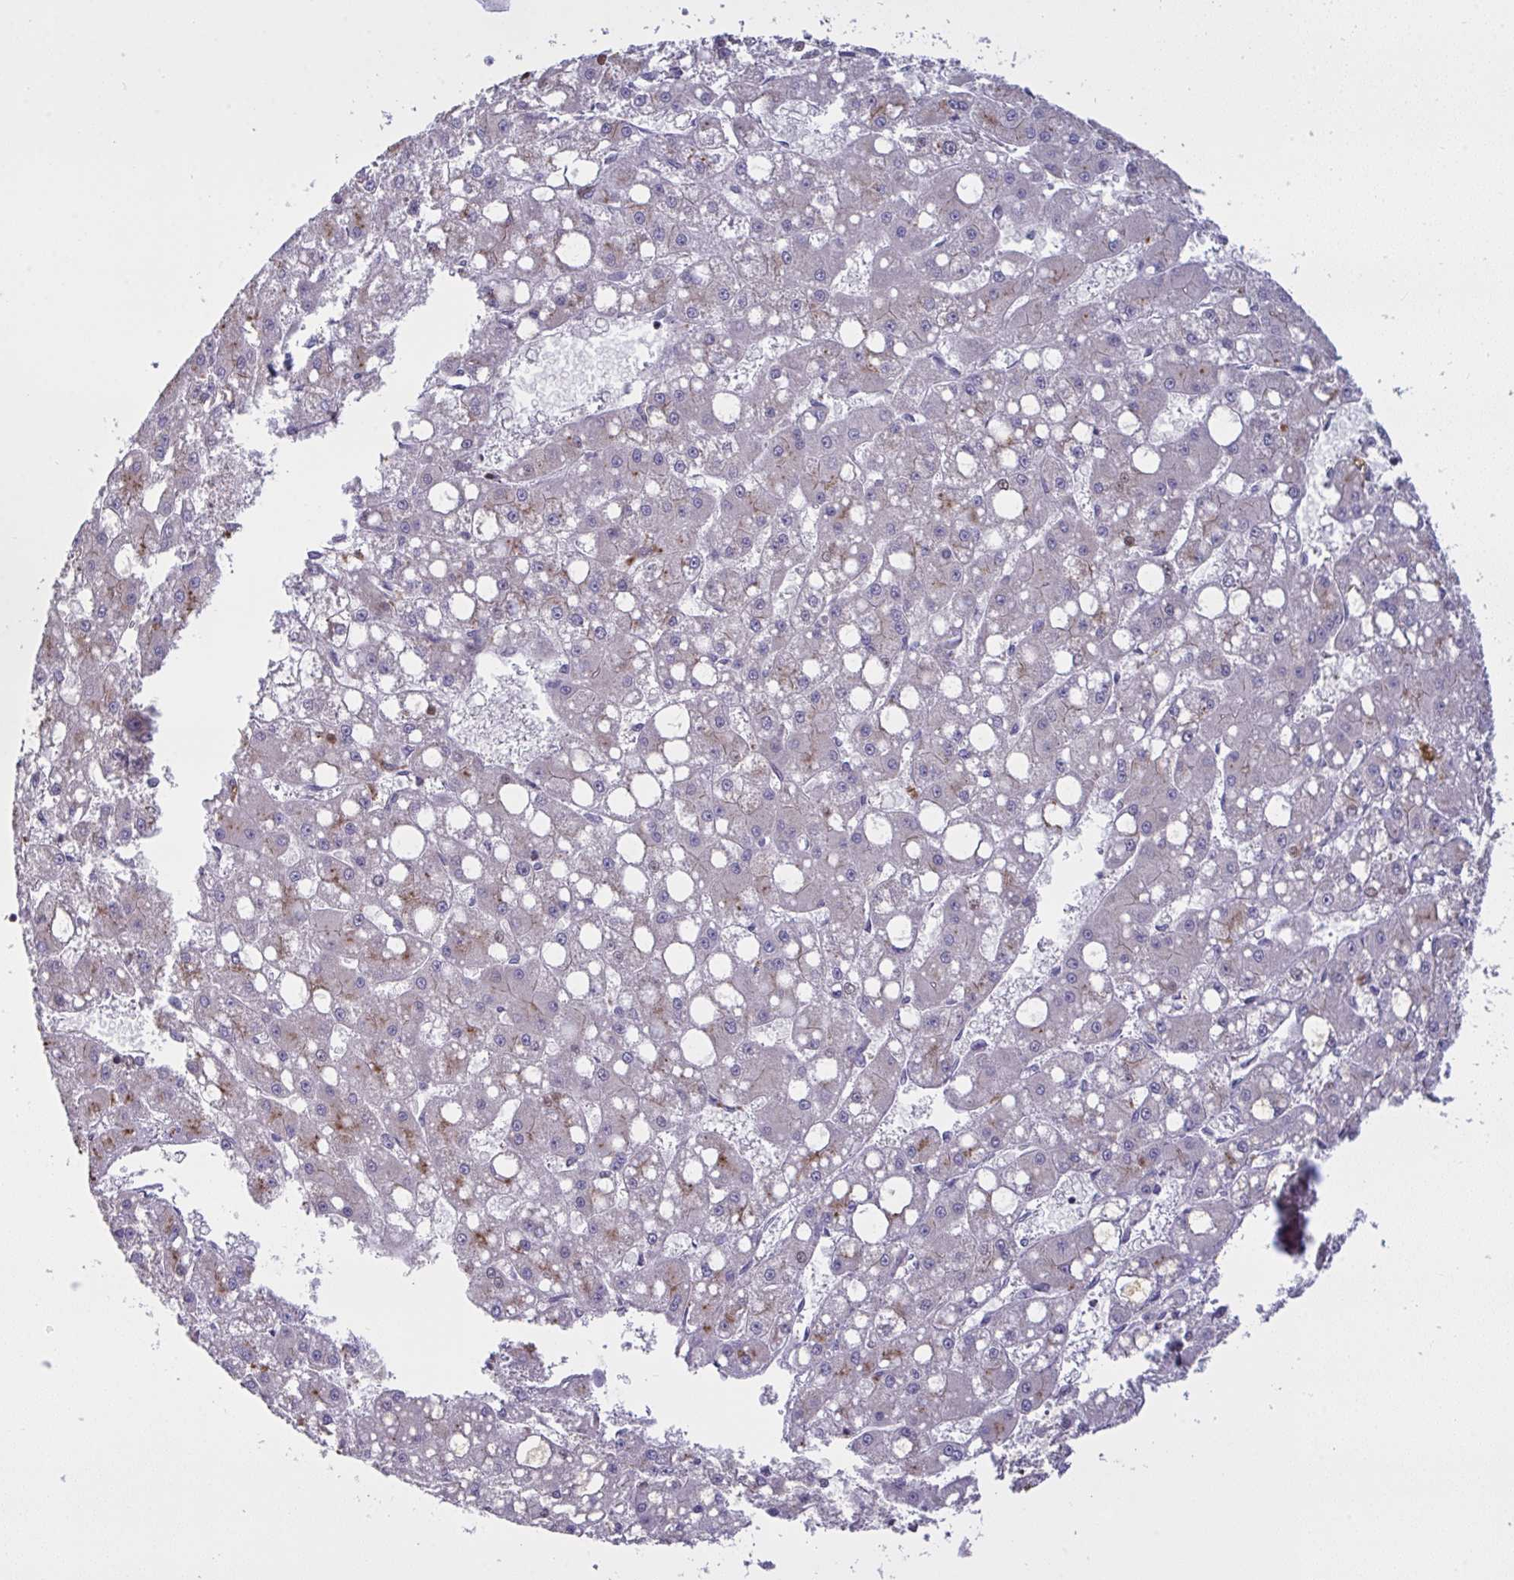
{"staining": {"intensity": "moderate", "quantity": "<25%", "location": "cytoplasmic/membranous"}, "tissue": "liver cancer", "cell_type": "Tumor cells", "image_type": "cancer", "snomed": [{"axis": "morphology", "description": "Carcinoma, Hepatocellular, NOS"}, {"axis": "topography", "description": "Liver"}], "caption": "Approximately <25% of tumor cells in hepatocellular carcinoma (liver) reveal moderate cytoplasmic/membranous protein positivity as visualized by brown immunohistochemical staining.", "gene": "MICOS10", "patient": {"sex": "male", "age": 67}}